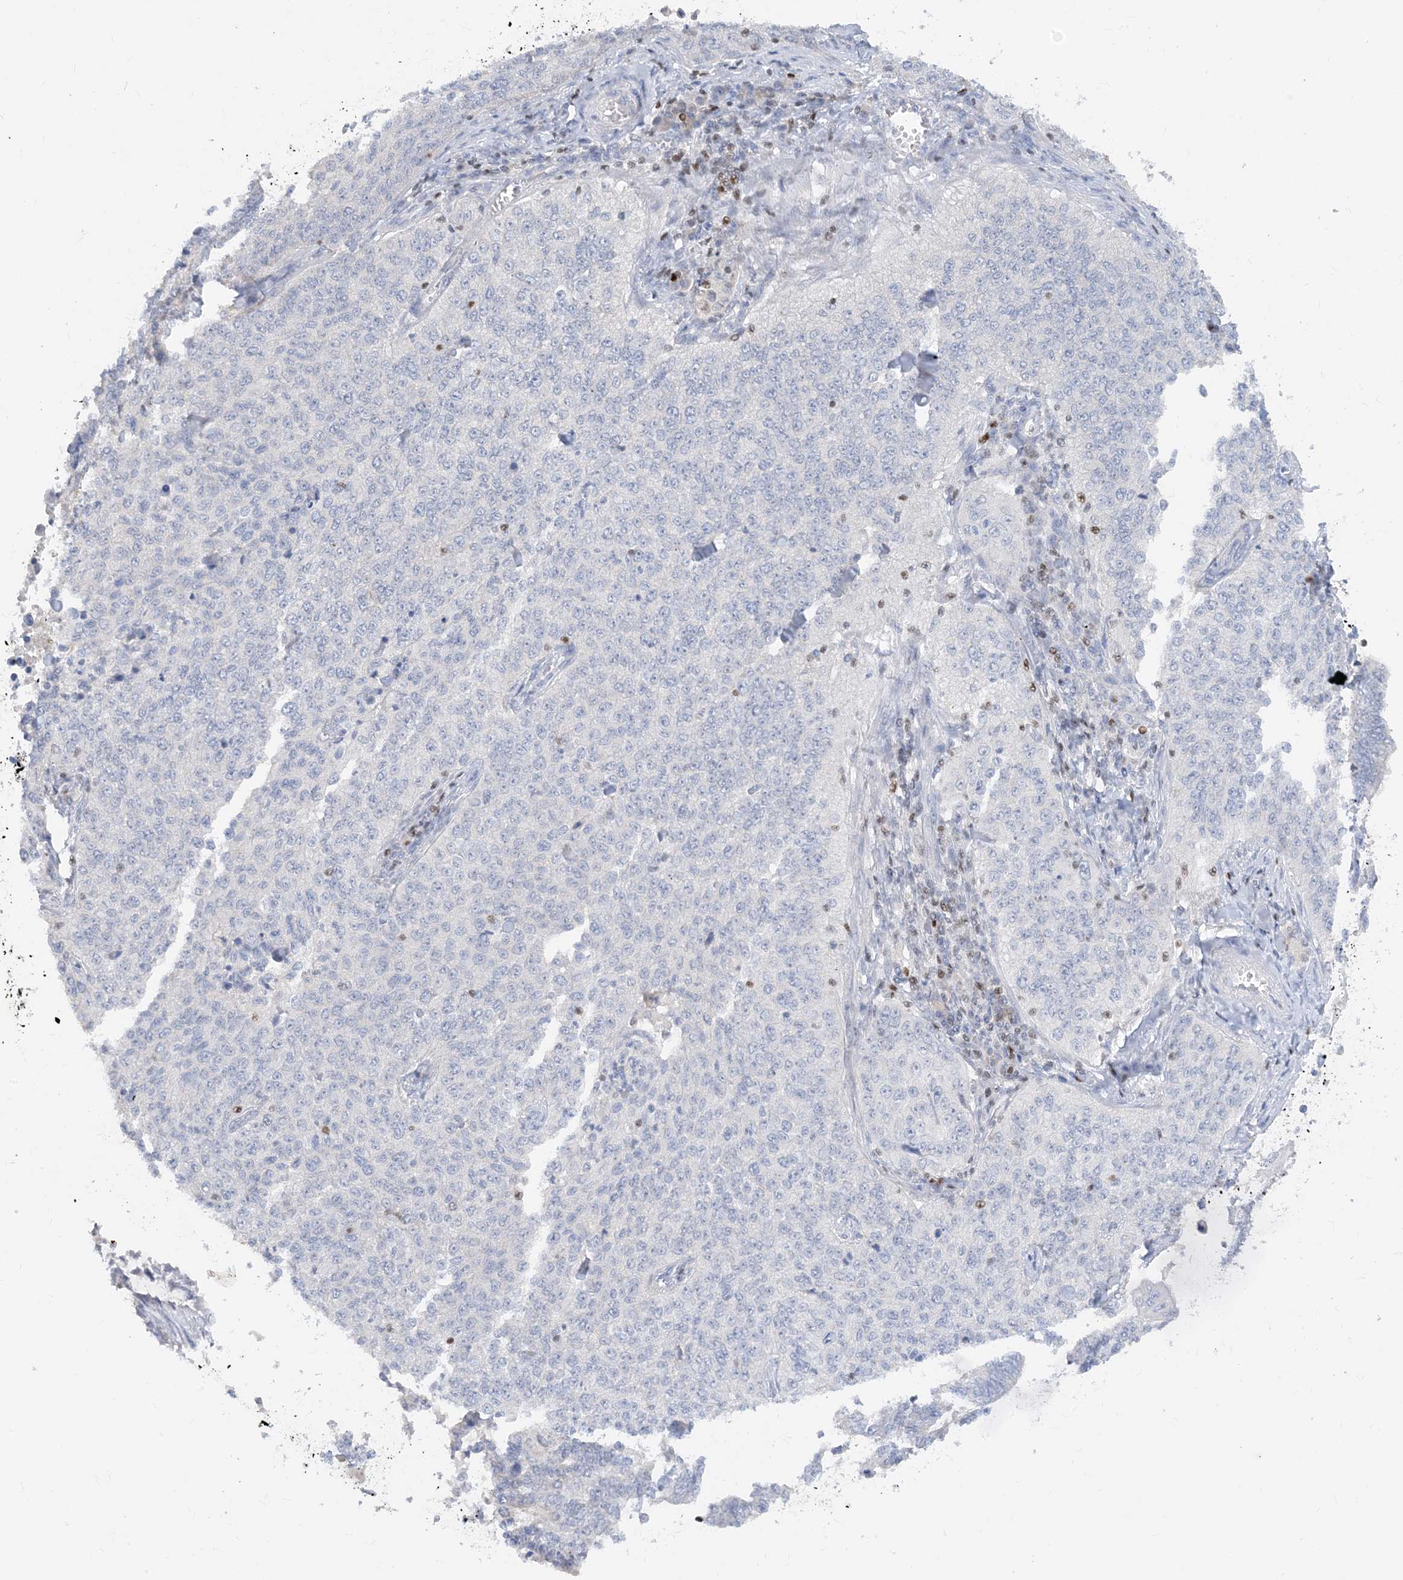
{"staining": {"intensity": "negative", "quantity": "none", "location": "none"}, "tissue": "cervical cancer", "cell_type": "Tumor cells", "image_type": "cancer", "snomed": [{"axis": "morphology", "description": "Squamous cell carcinoma, NOS"}, {"axis": "topography", "description": "Cervix"}], "caption": "A micrograph of squamous cell carcinoma (cervical) stained for a protein exhibits no brown staining in tumor cells.", "gene": "TBX21", "patient": {"sex": "female", "age": 35}}